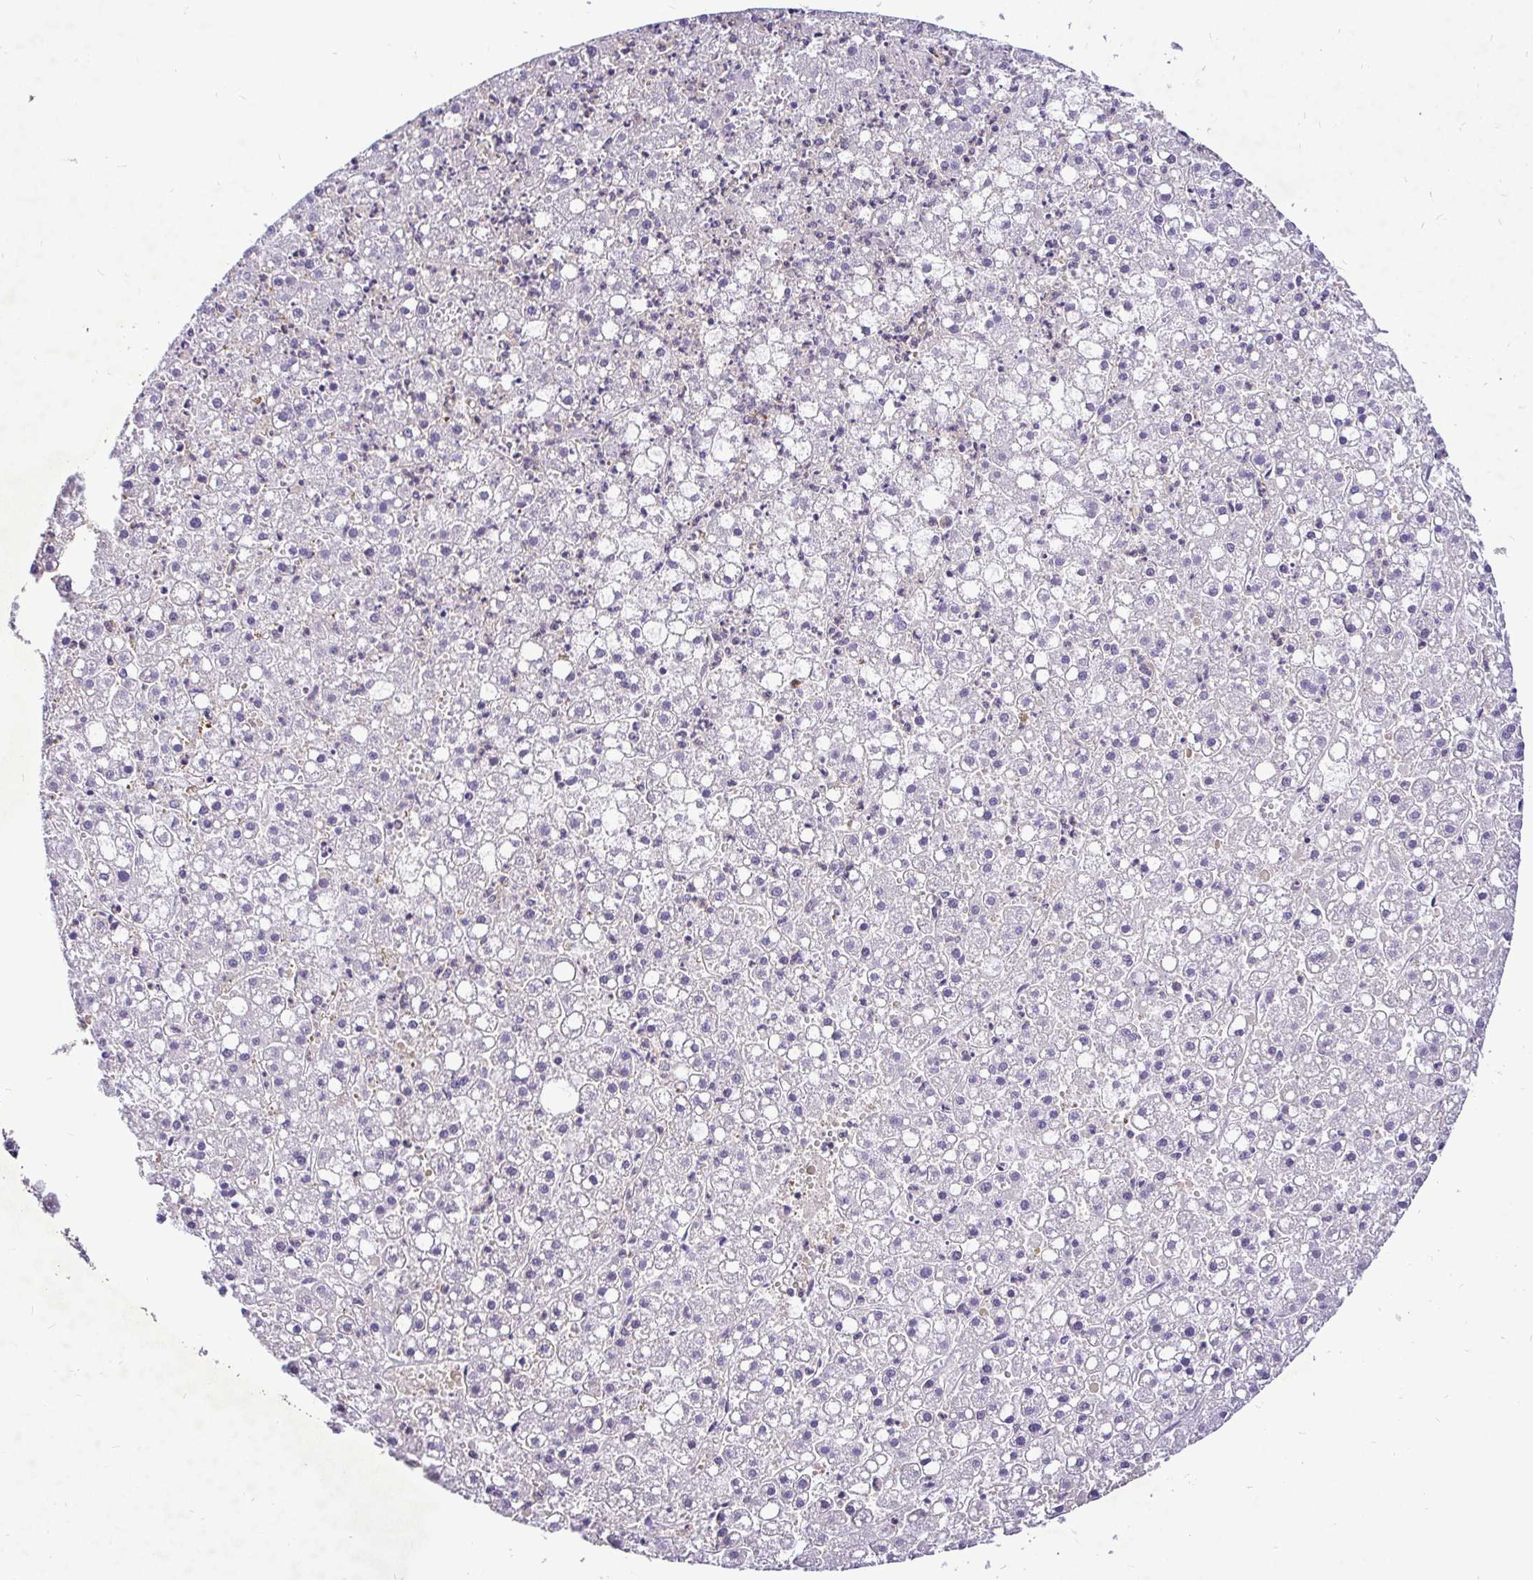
{"staining": {"intensity": "negative", "quantity": "none", "location": "none"}, "tissue": "liver cancer", "cell_type": "Tumor cells", "image_type": "cancer", "snomed": [{"axis": "morphology", "description": "Carcinoma, Hepatocellular, NOS"}, {"axis": "topography", "description": "Liver"}], "caption": "Tumor cells show no significant staining in liver cancer.", "gene": "UBE2M", "patient": {"sex": "male", "age": 67}}